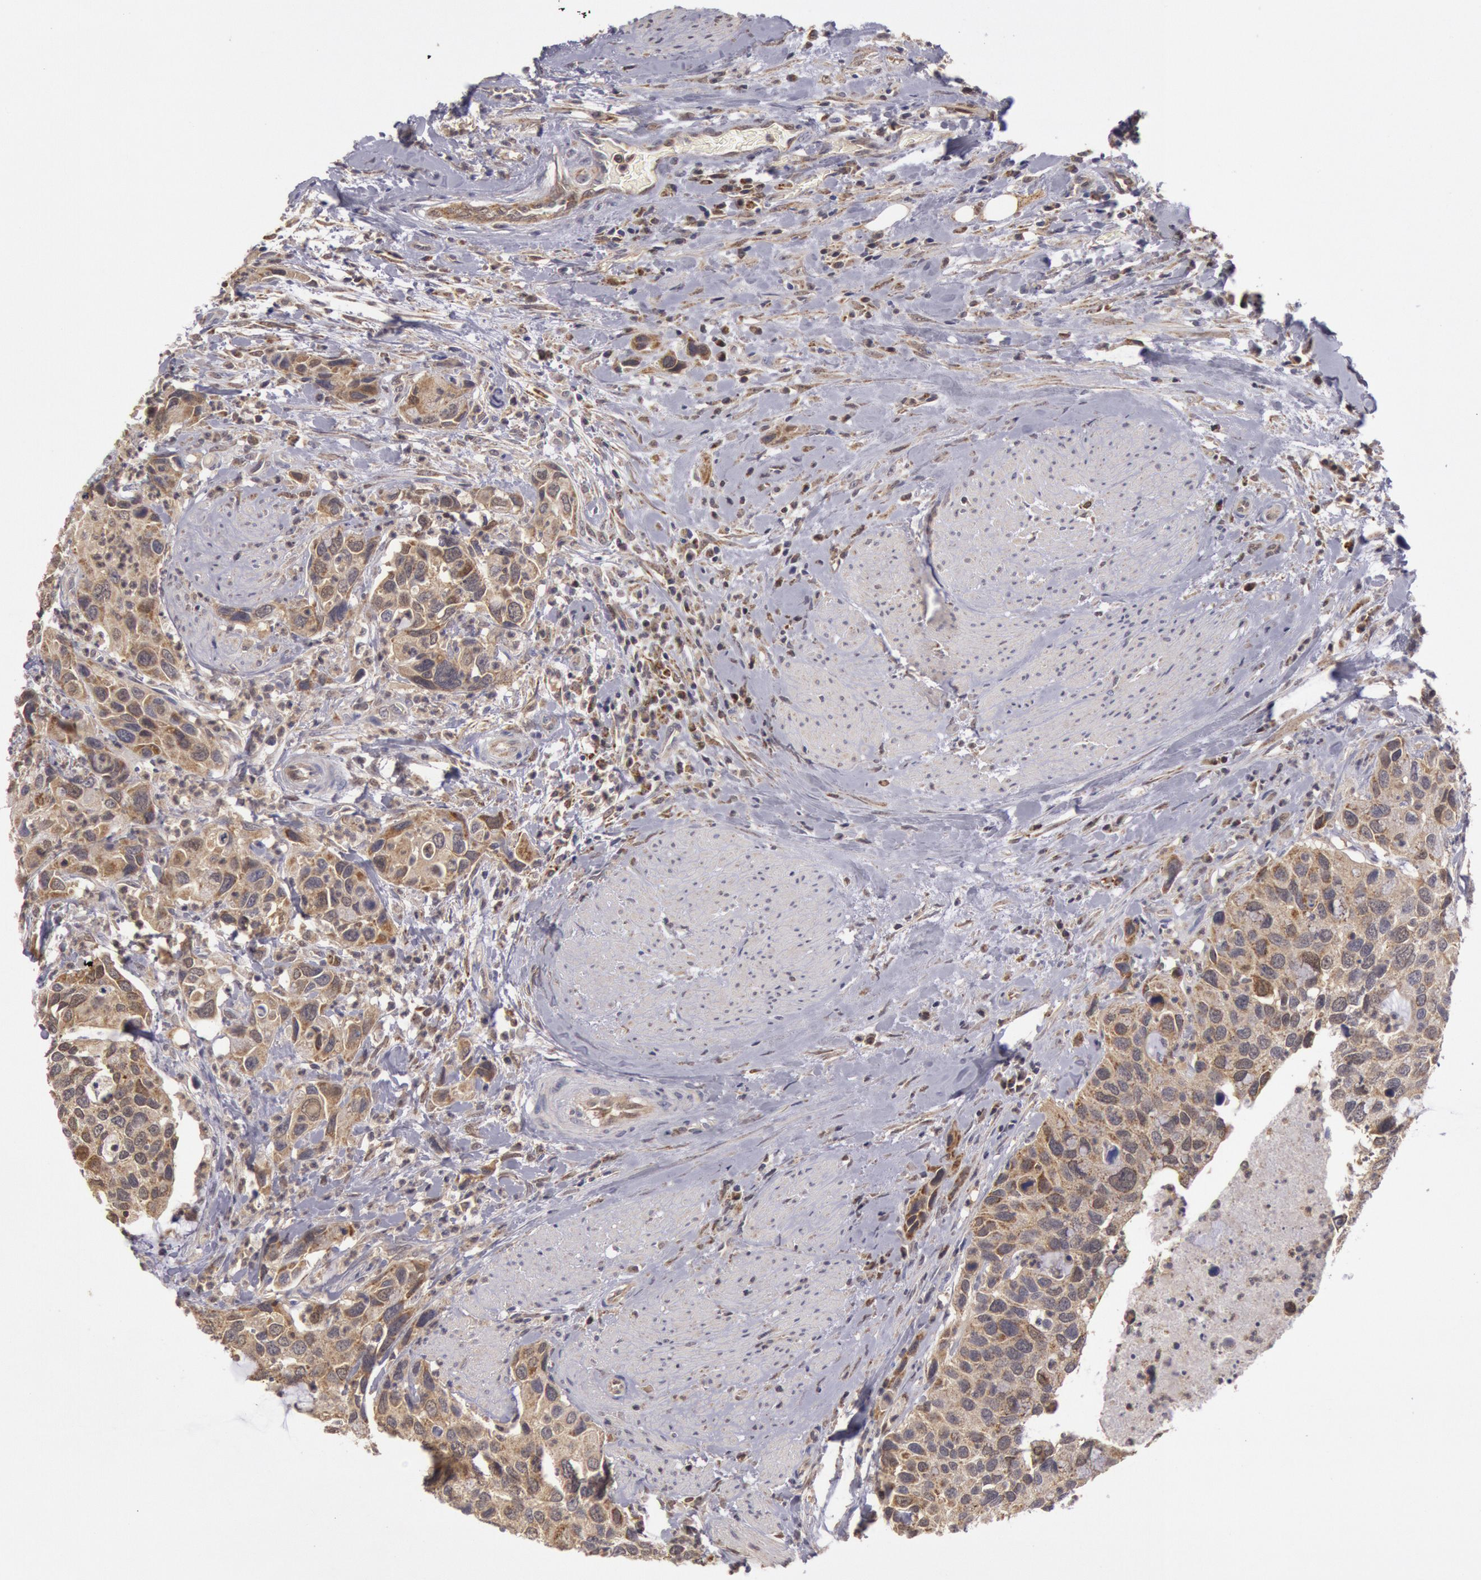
{"staining": {"intensity": "weak", "quantity": ">75%", "location": "cytoplasmic/membranous"}, "tissue": "urothelial cancer", "cell_type": "Tumor cells", "image_type": "cancer", "snomed": [{"axis": "morphology", "description": "Urothelial carcinoma, High grade"}, {"axis": "topography", "description": "Urinary bladder"}], "caption": "This histopathology image shows immunohistochemistry staining of human urothelial cancer, with low weak cytoplasmic/membranous positivity in approximately >75% of tumor cells.", "gene": "MPST", "patient": {"sex": "male", "age": 66}}